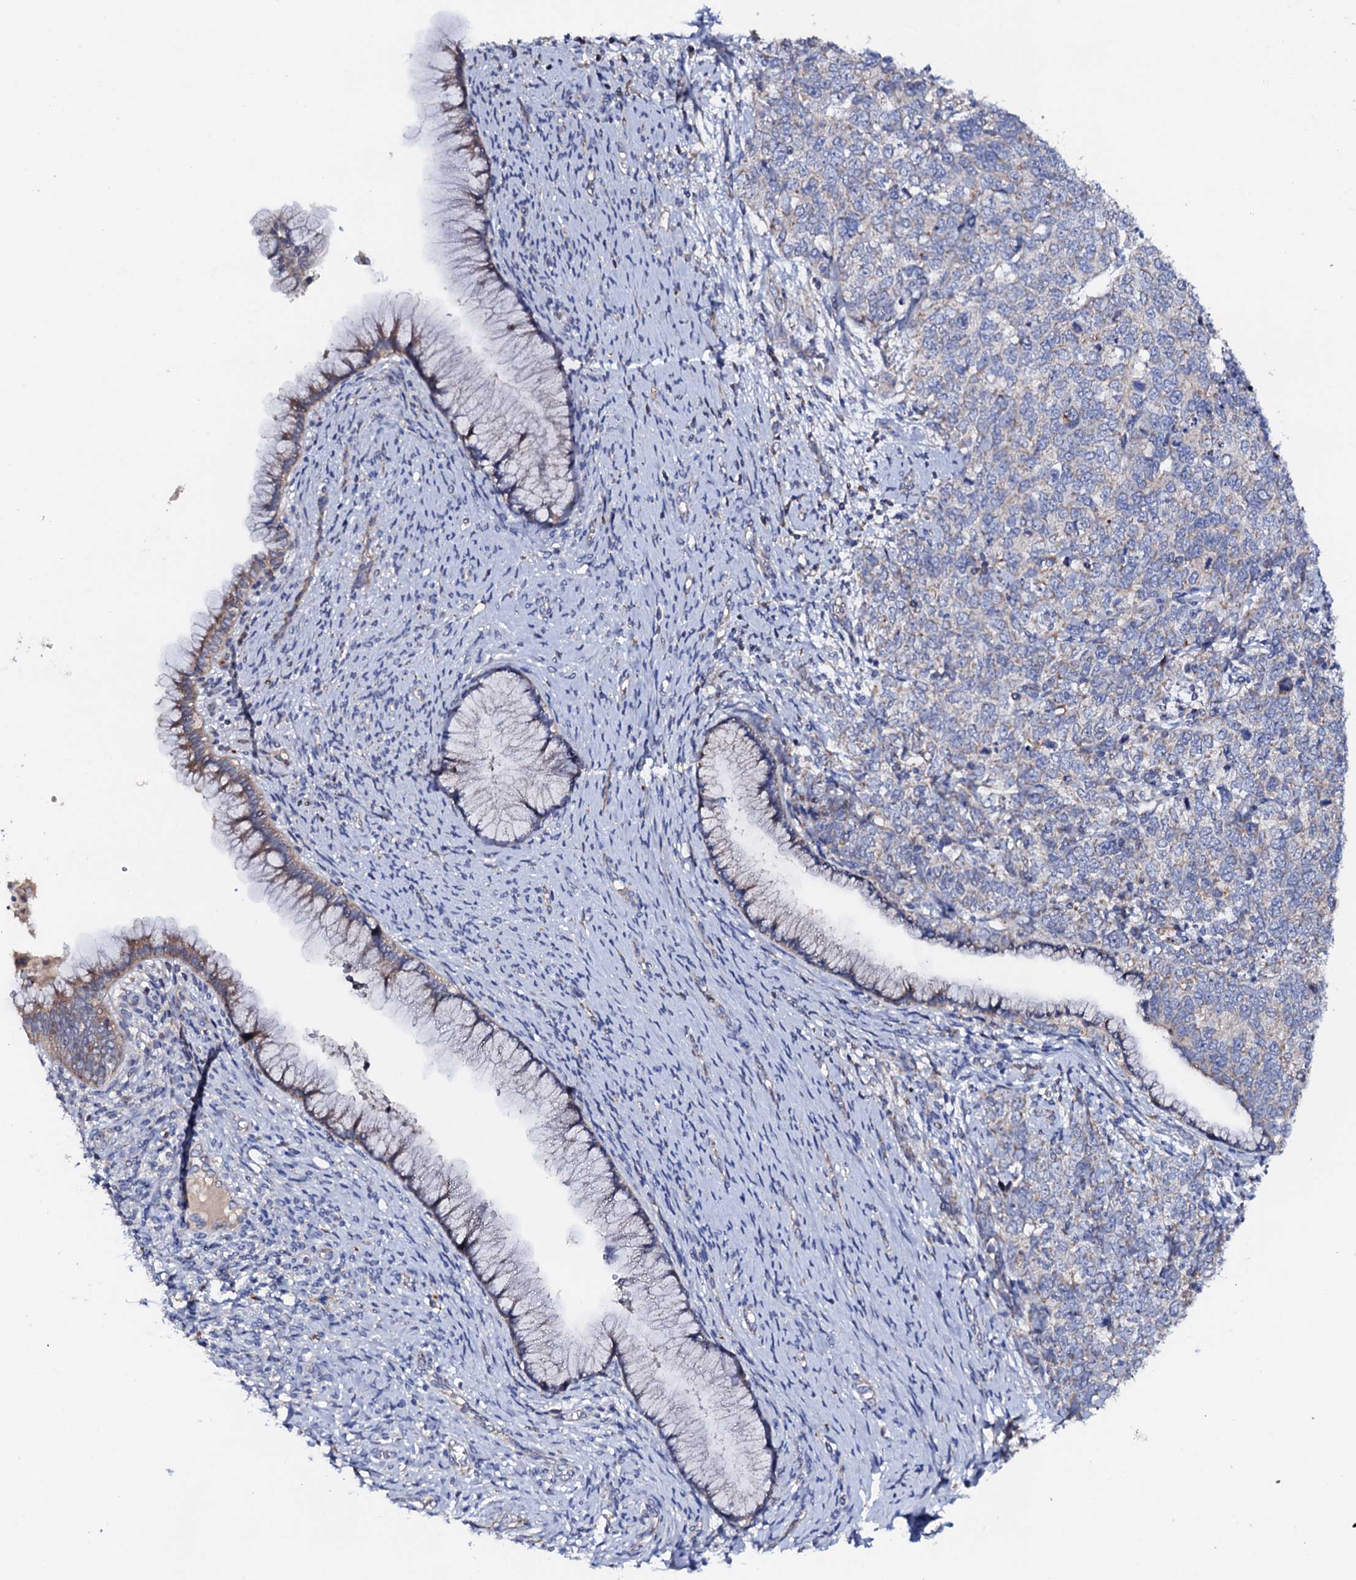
{"staining": {"intensity": "negative", "quantity": "none", "location": "none"}, "tissue": "cervical cancer", "cell_type": "Tumor cells", "image_type": "cancer", "snomed": [{"axis": "morphology", "description": "Squamous cell carcinoma, NOS"}, {"axis": "topography", "description": "Cervix"}], "caption": "IHC of human cervical cancer (squamous cell carcinoma) demonstrates no staining in tumor cells.", "gene": "MRPL48", "patient": {"sex": "female", "age": 63}}